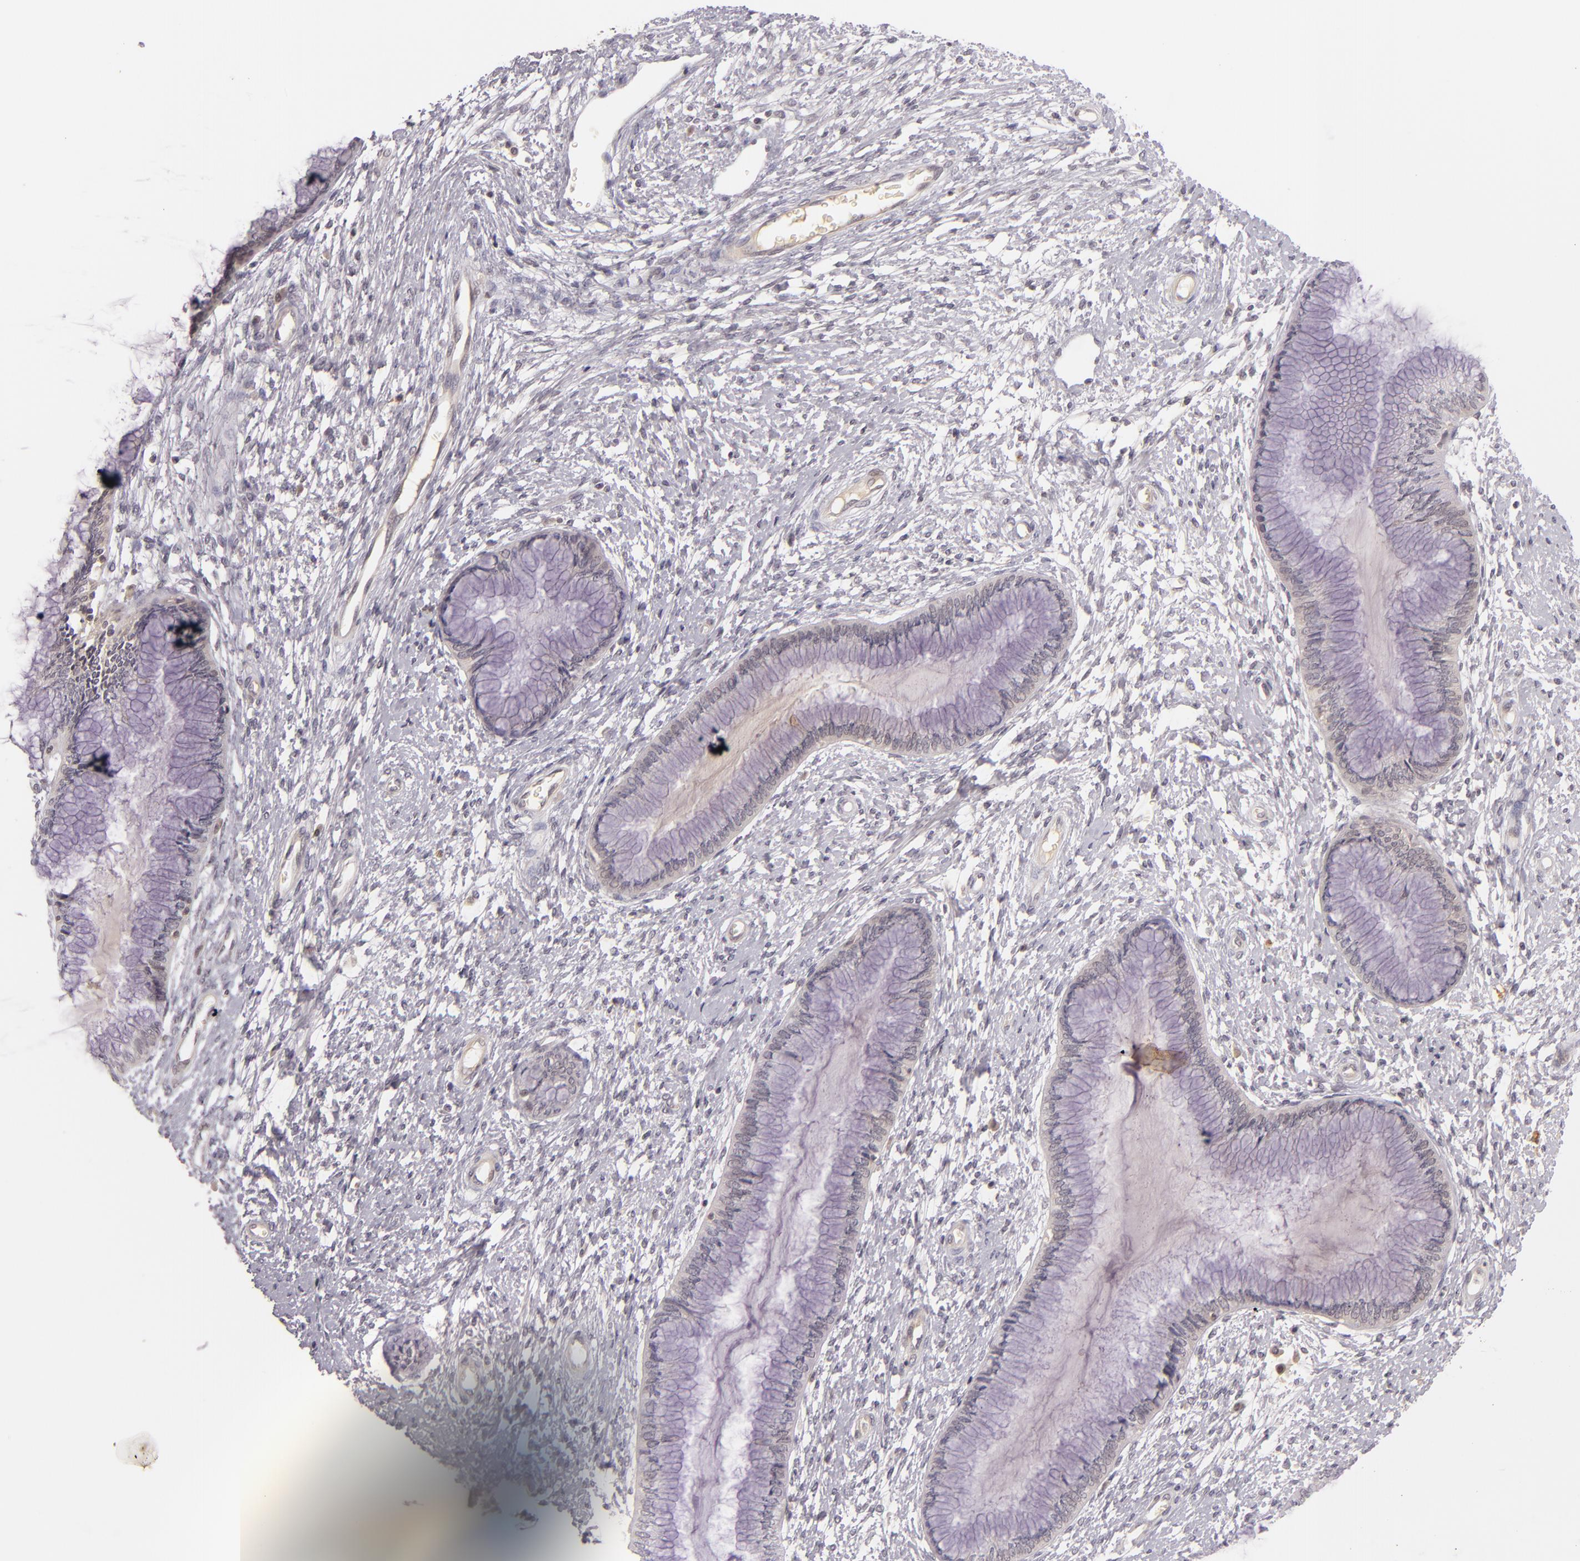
{"staining": {"intensity": "weak", "quantity": "<25%", "location": "cytoplasmic/membranous"}, "tissue": "cervix", "cell_type": "Glandular cells", "image_type": "normal", "snomed": [{"axis": "morphology", "description": "Normal tissue, NOS"}, {"axis": "topography", "description": "Cervix"}], "caption": "DAB (3,3'-diaminobenzidine) immunohistochemical staining of unremarkable human cervix shows no significant positivity in glandular cells. Brightfield microscopy of immunohistochemistry (IHC) stained with DAB (brown) and hematoxylin (blue), captured at high magnification.", "gene": "CASP8", "patient": {"sex": "female", "age": 27}}